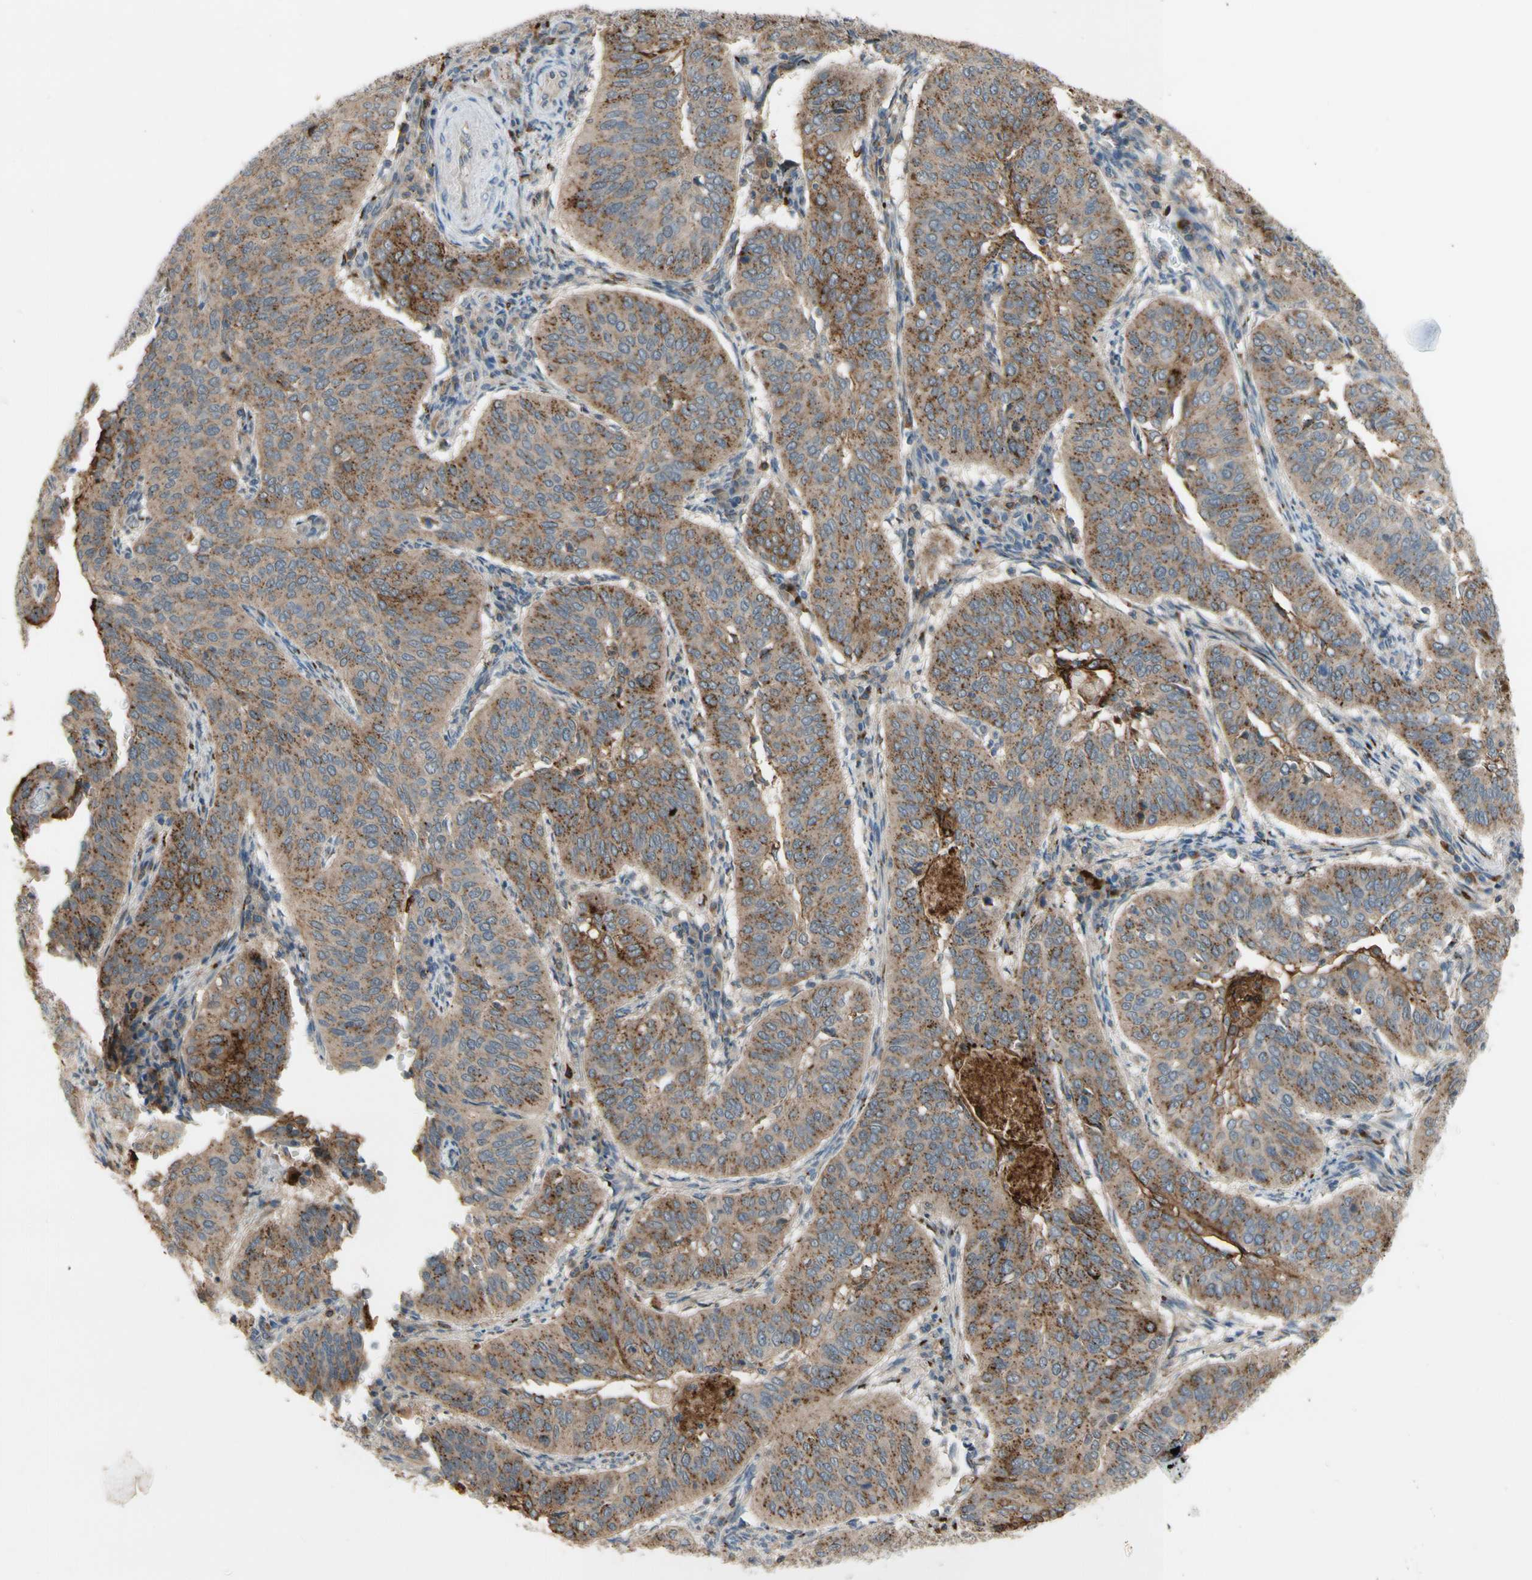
{"staining": {"intensity": "moderate", "quantity": ">75%", "location": "cytoplasmic/membranous"}, "tissue": "cervical cancer", "cell_type": "Tumor cells", "image_type": "cancer", "snomed": [{"axis": "morphology", "description": "Normal tissue, NOS"}, {"axis": "morphology", "description": "Squamous cell carcinoma, NOS"}, {"axis": "topography", "description": "Cervix"}], "caption": "Protein staining demonstrates moderate cytoplasmic/membranous expression in about >75% of tumor cells in cervical squamous cell carcinoma.", "gene": "GALNT5", "patient": {"sex": "female", "age": 39}}